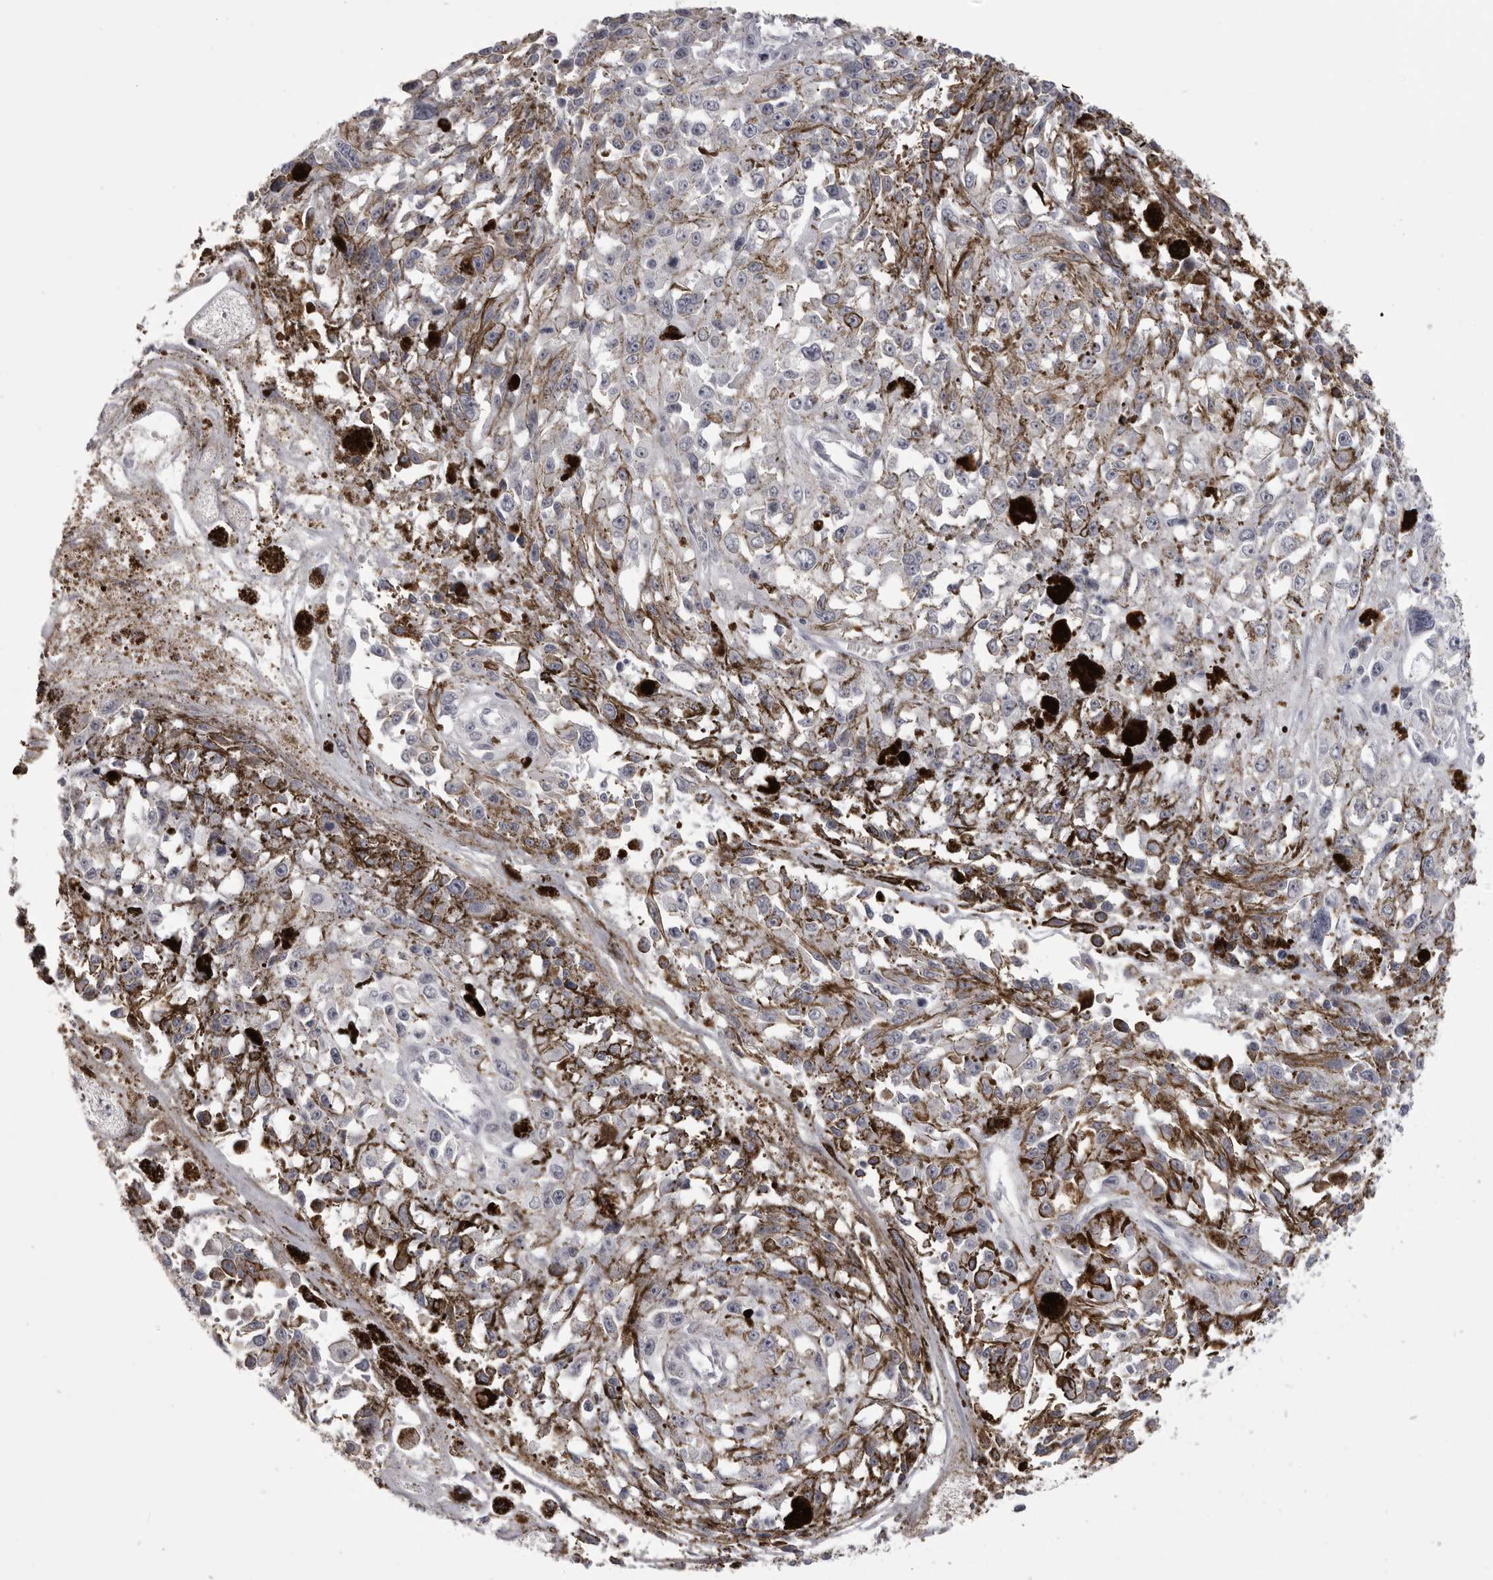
{"staining": {"intensity": "negative", "quantity": "none", "location": "none"}, "tissue": "melanoma", "cell_type": "Tumor cells", "image_type": "cancer", "snomed": [{"axis": "morphology", "description": "Malignant melanoma, Metastatic site"}, {"axis": "topography", "description": "Lymph node"}], "caption": "IHC histopathology image of neoplastic tissue: human malignant melanoma (metastatic site) stained with DAB (3,3'-diaminobenzidine) demonstrates no significant protein staining in tumor cells.", "gene": "EPHA10", "patient": {"sex": "male", "age": 59}}